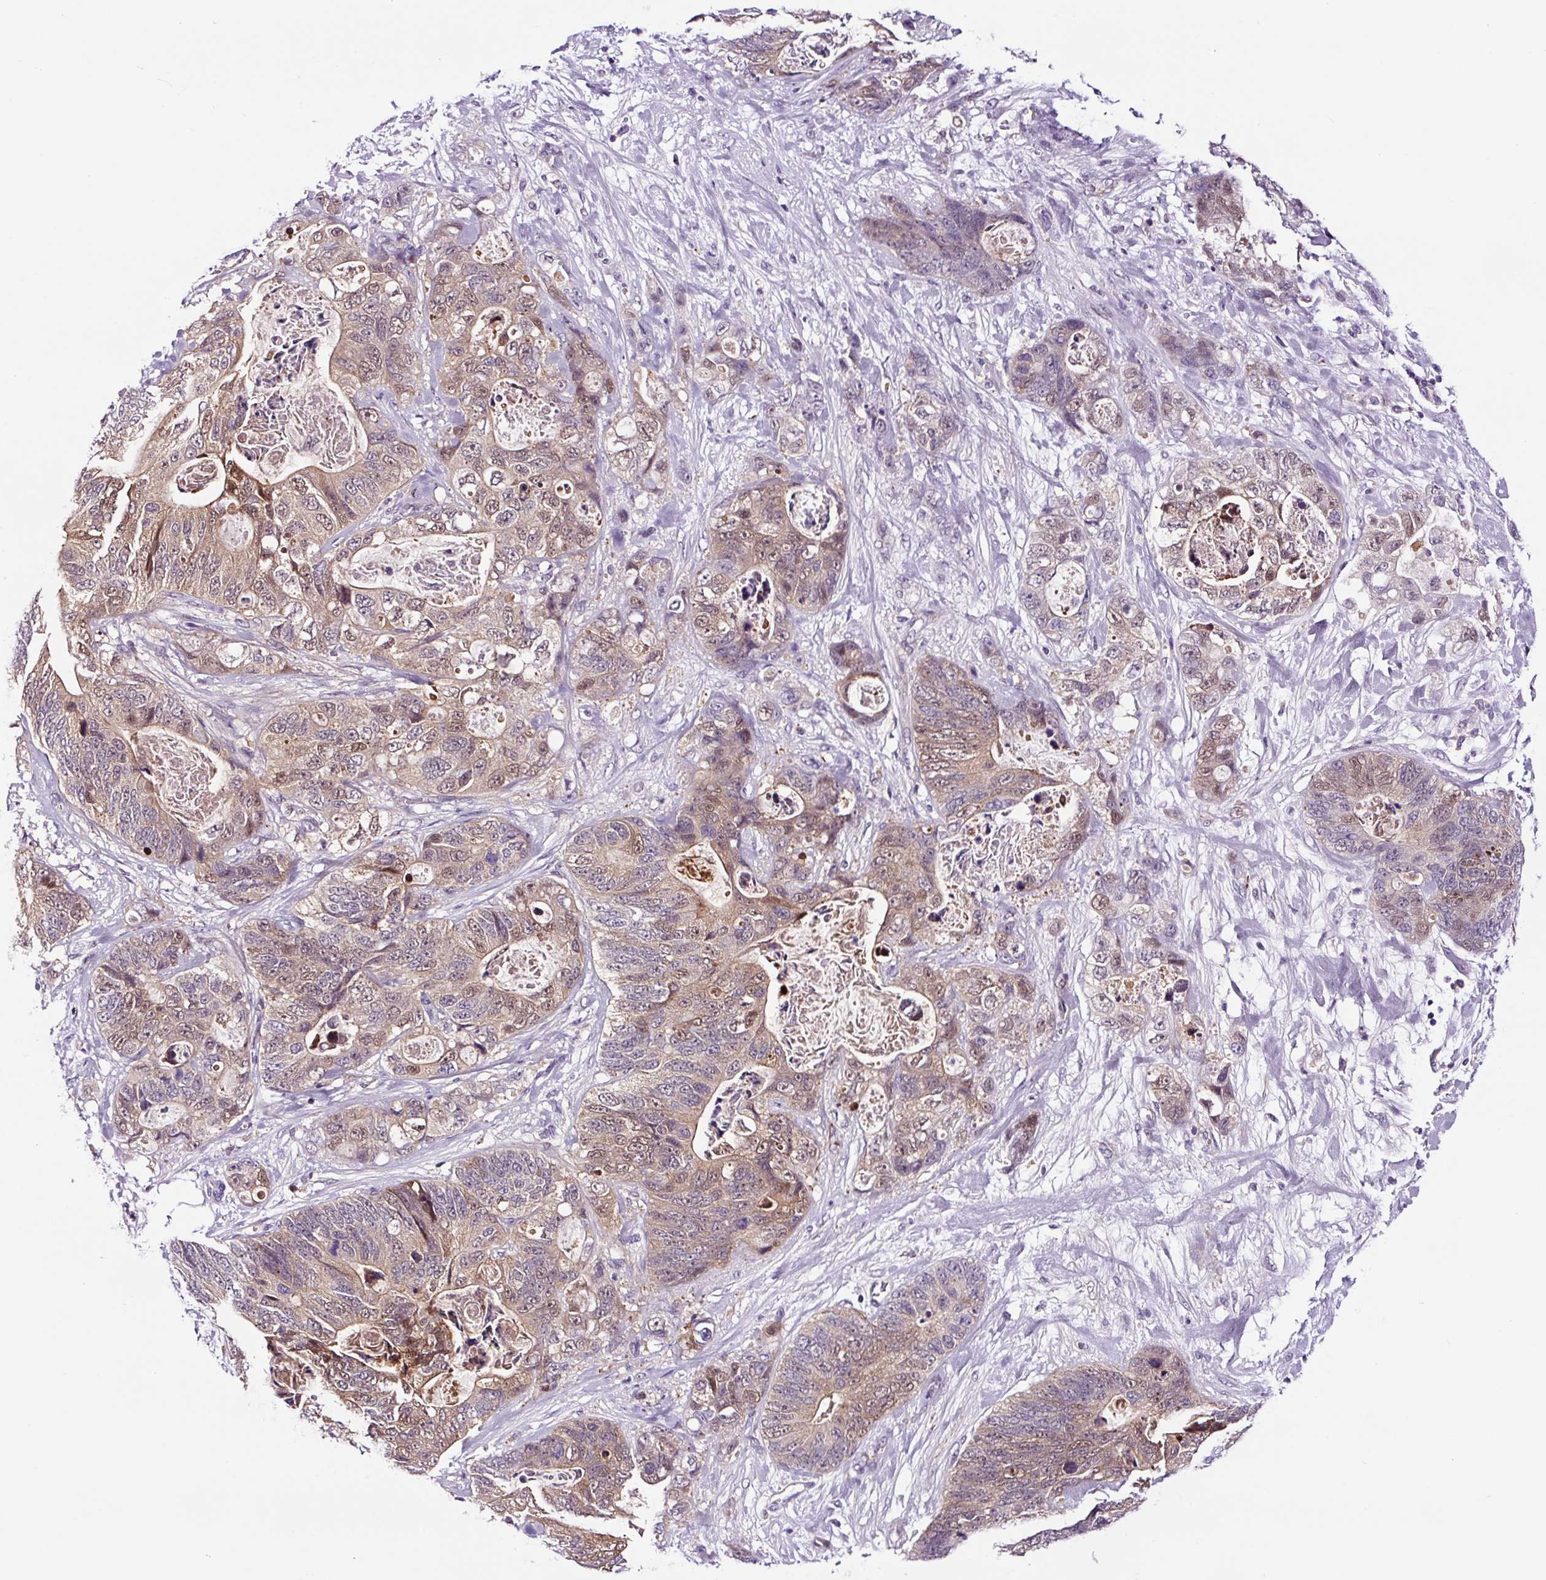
{"staining": {"intensity": "weak", "quantity": "25%-75%", "location": "cytoplasmic/membranous,nuclear"}, "tissue": "stomach cancer", "cell_type": "Tumor cells", "image_type": "cancer", "snomed": [{"axis": "morphology", "description": "Normal tissue, NOS"}, {"axis": "morphology", "description": "Adenocarcinoma, NOS"}, {"axis": "topography", "description": "Stomach"}], "caption": "Protein staining of stomach cancer (adenocarcinoma) tissue exhibits weak cytoplasmic/membranous and nuclear positivity in about 25%-75% of tumor cells. The protein is shown in brown color, while the nuclei are stained blue.", "gene": "TAFA3", "patient": {"sex": "female", "age": 89}}